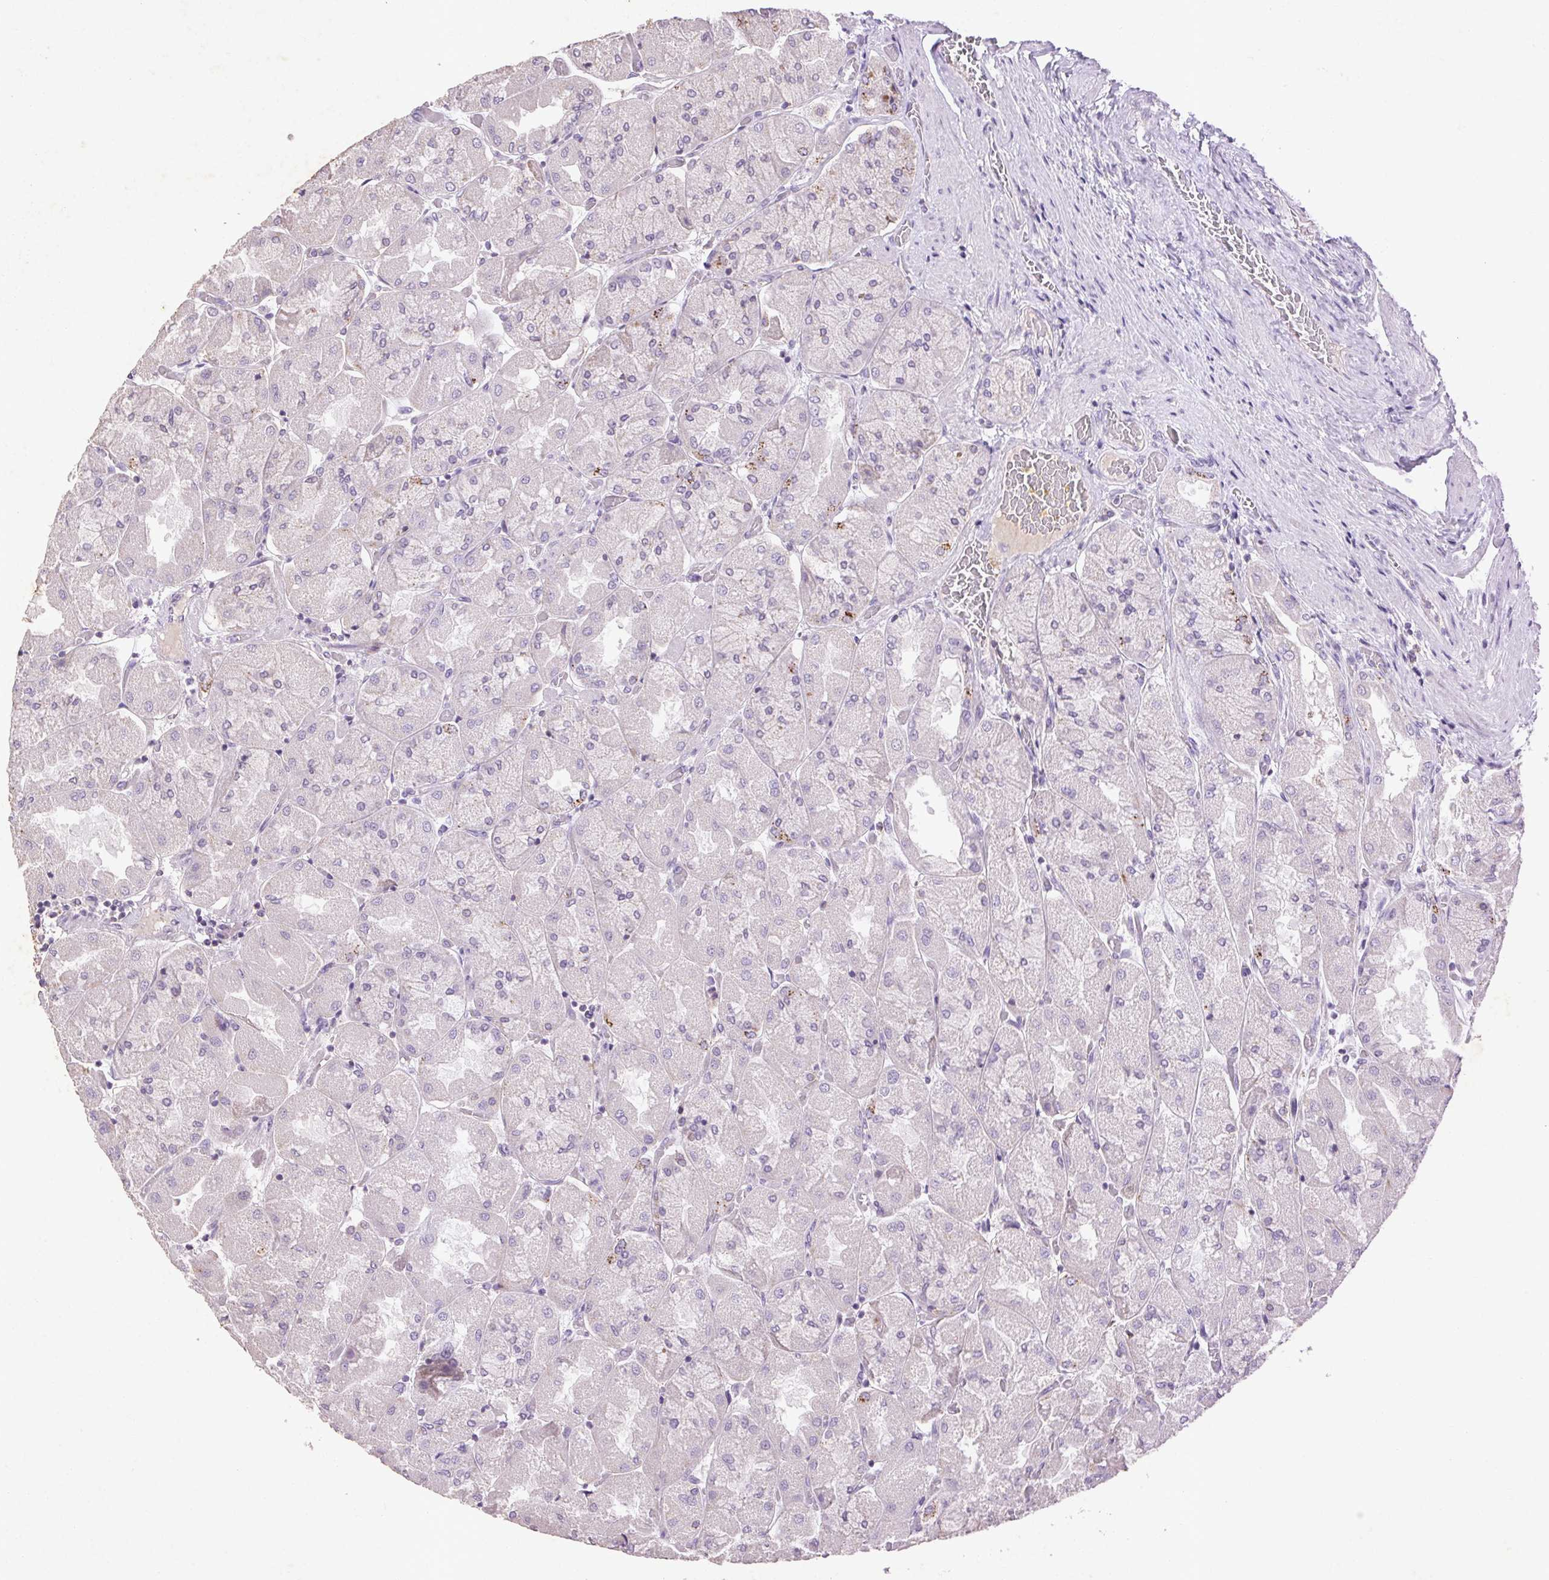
{"staining": {"intensity": "weak", "quantity": "<25%", "location": "cytoplasmic/membranous"}, "tissue": "stomach", "cell_type": "Glandular cells", "image_type": "normal", "snomed": [{"axis": "morphology", "description": "Normal tissue, NOS"}, {"axis": "topography", "description": "Stomach"}], "caption": "DAB immunohistochemical staining of benign stomach shows no significant expression in glandular cells.", "gene": "FNDC7", "patient": {"sex": "female", "age": 61}}